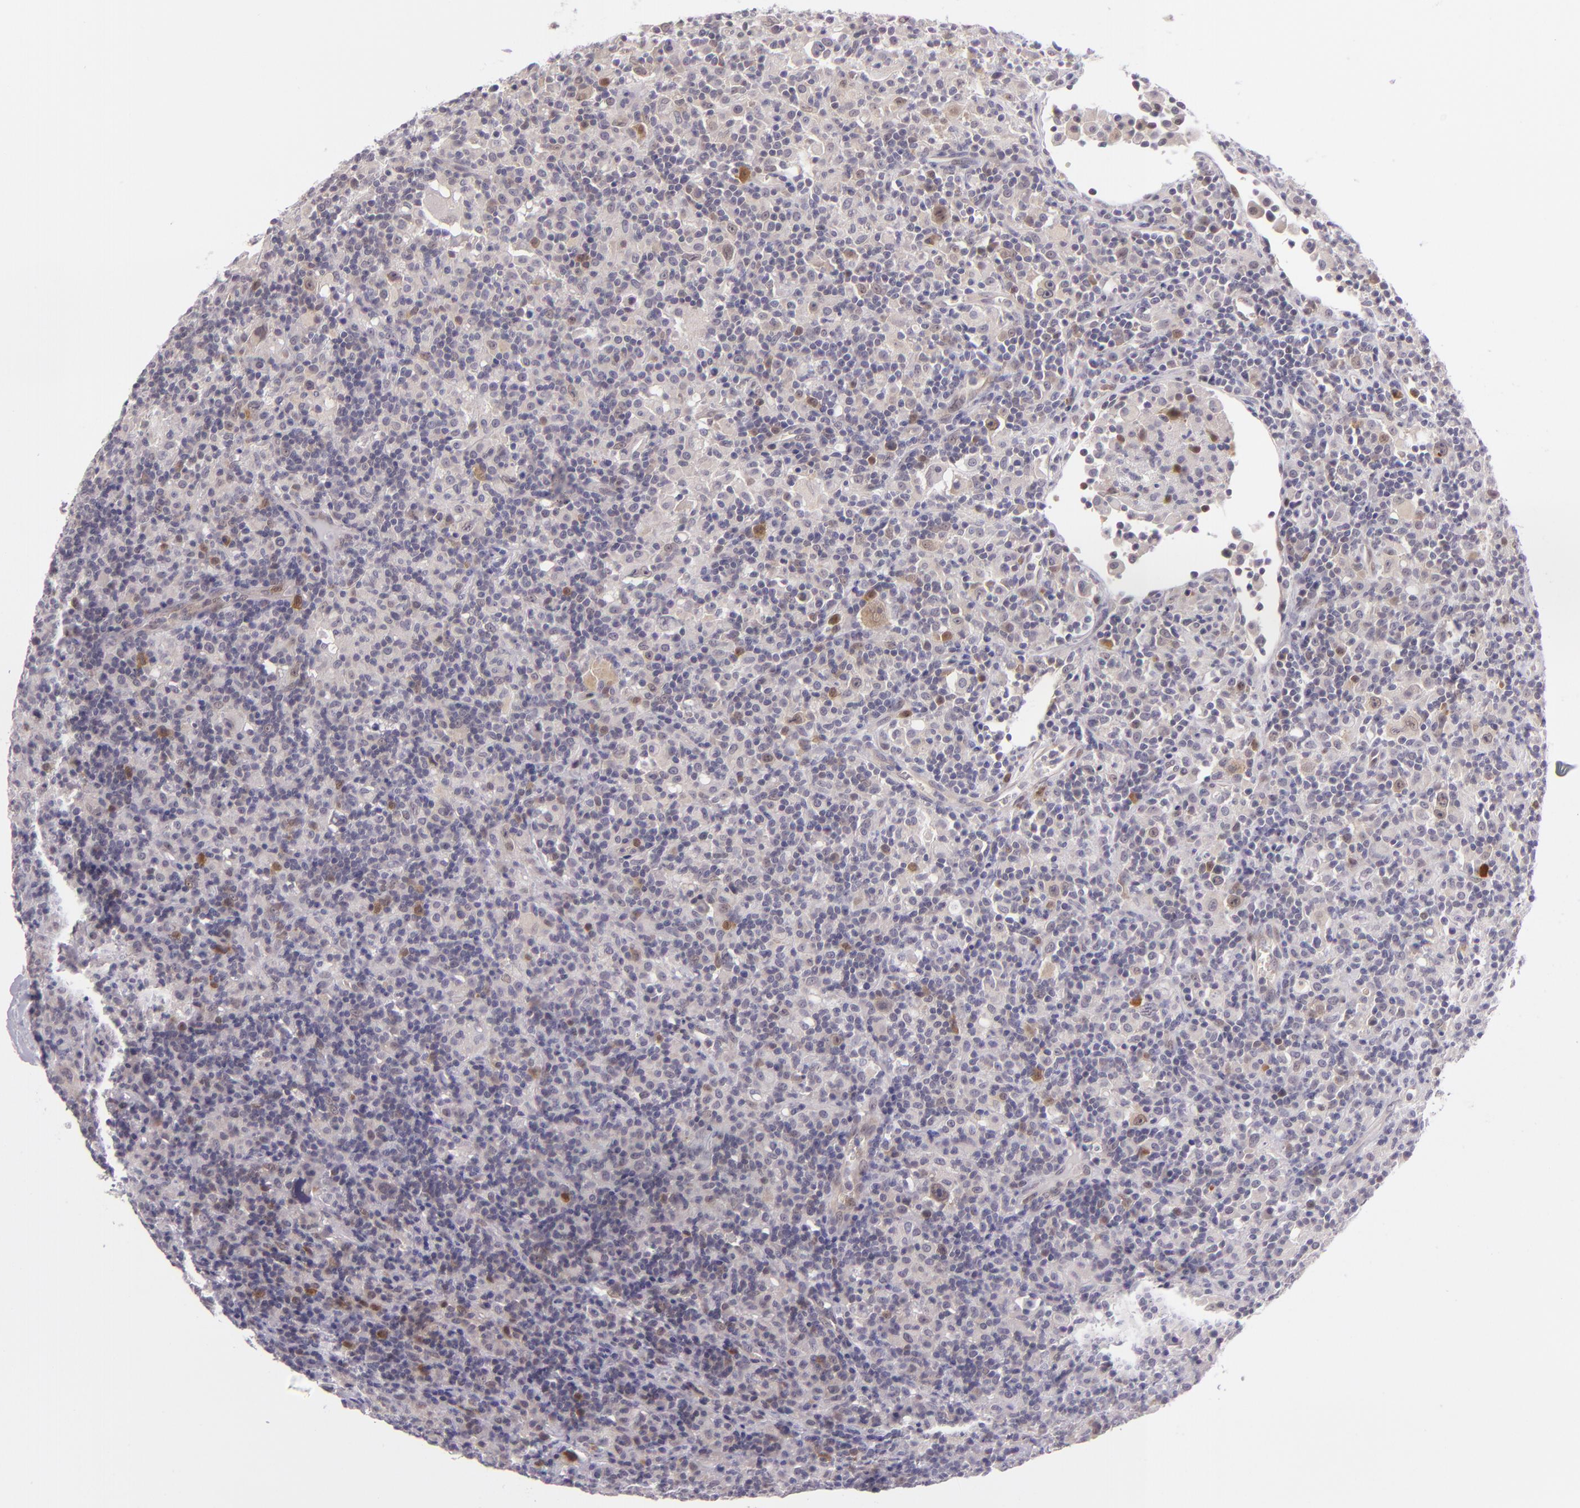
{"staining": {"intensity": "negative", "quantity": "none", "location": "none"}, "tissue": "lymphoma", "cell_type": "Tumor cells", "image_type": "cancer", "snomed": [{"axis": "morphology", "description": "Hodgkin's disease, NOS"}, {"axis": "topography", "description": "Lymph node"}], "caption": "Immunohistochemical staining of human Hodgkin's disease shows no significant positivity in tumor cells.", "gene": "CSE1L", "patient": {"sex": "male", "age": 46}}